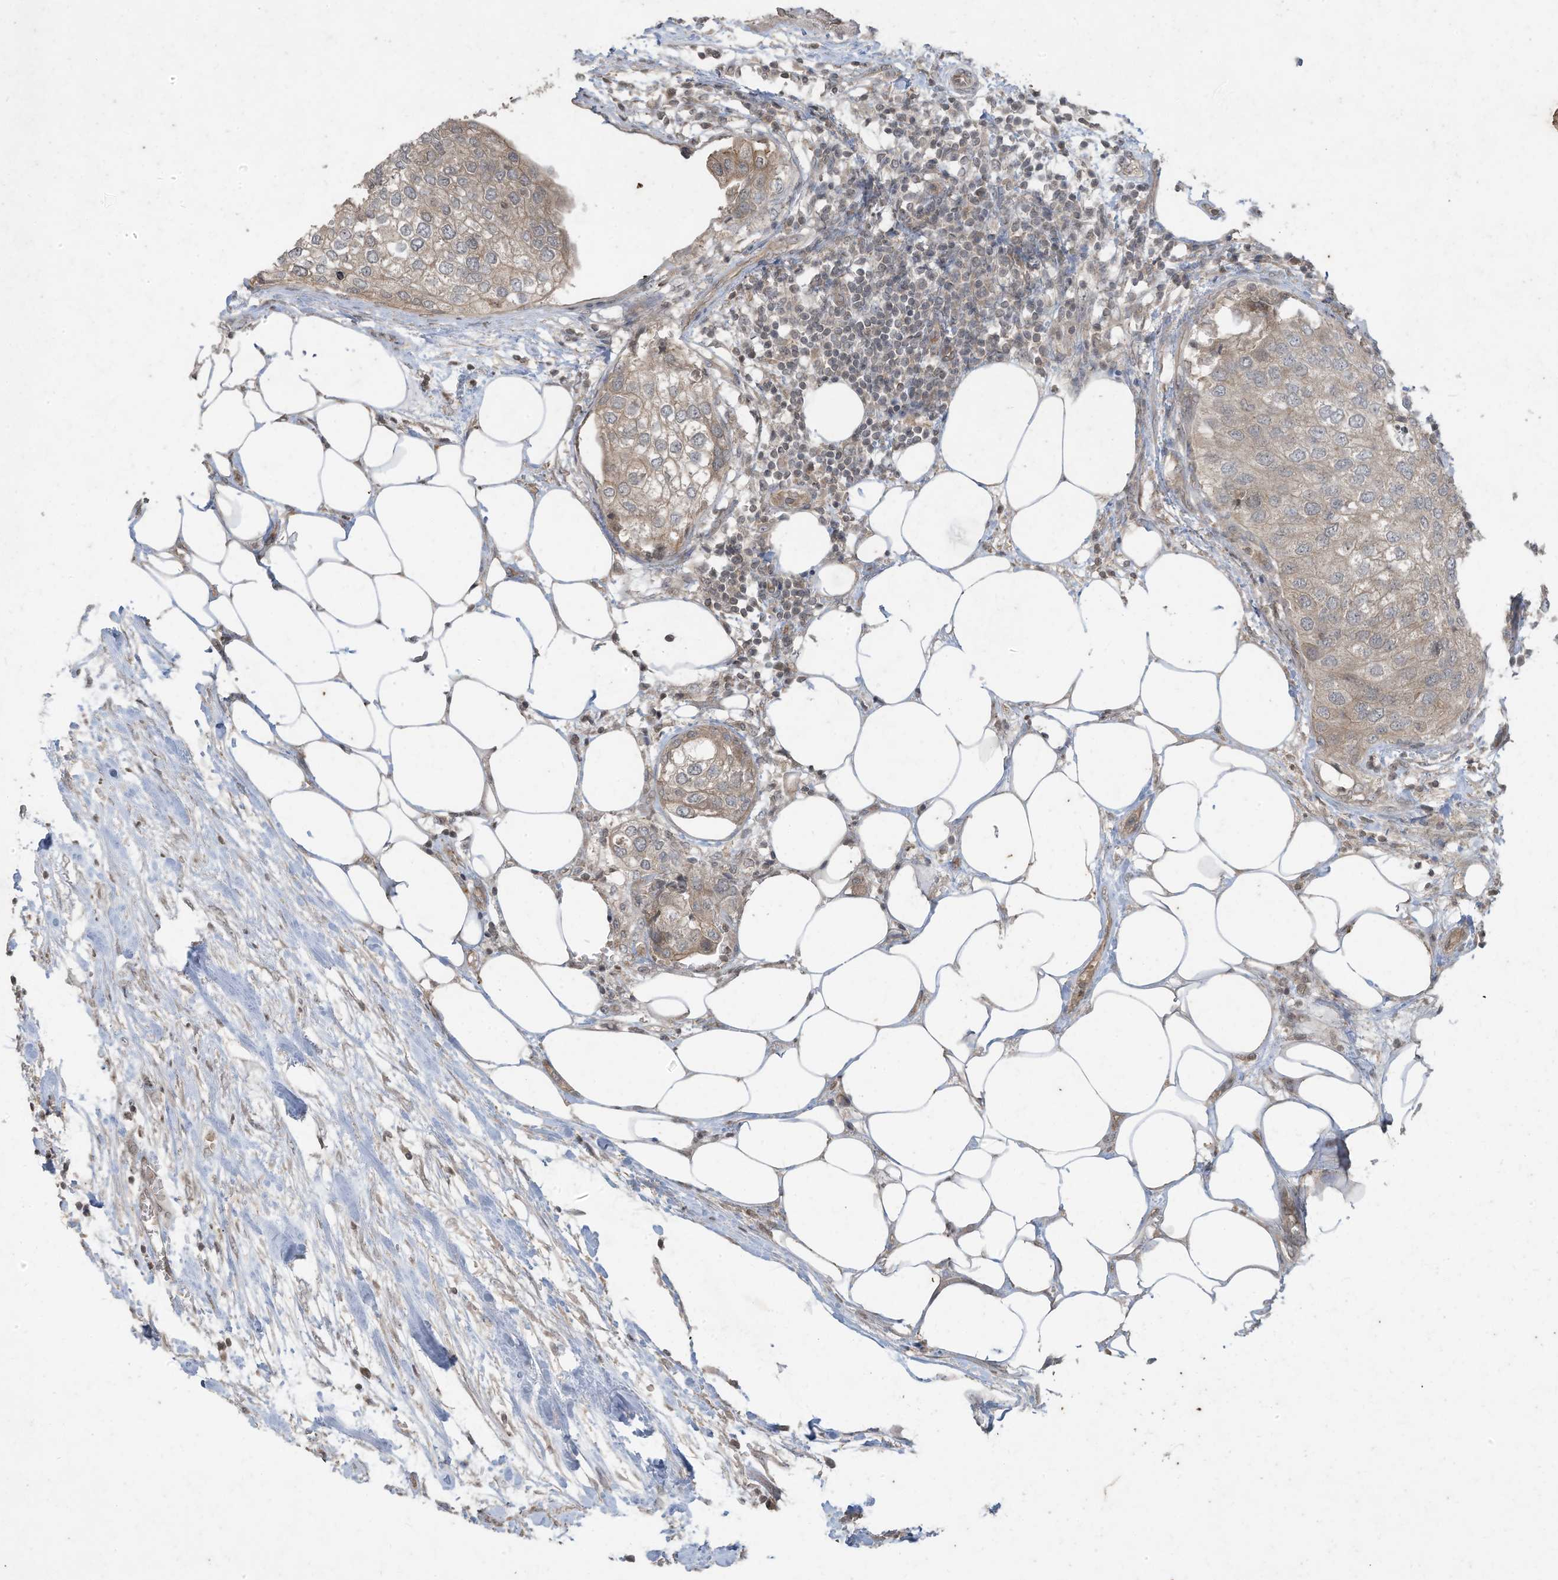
{"staining": {"intensity": "weak", "quantity": ">75%", "location": "cytoplasmic/membranous"}, "tissue": "urothelial cancer", "cell_type": "Tumor cells", "image_type": "cancer", "snomed": [{"axis": "morphology", "description": "Urothelial carcinoma, High grade"}, {"axis": "topography", "description": "Urinary bladder"}], "caption": "Immunohistochemistry (IHC) staining of urothelial carcinoma (high-grade), which exhibits low levels of weak cytoplasmic/membranous expression in about >75% of tumor cells indicating weak cytoplasmic/membranous protein staining. The staining was performed using DAB (brown) for protein detection and nuclei were counterstained in hematoxylin (blue).", "gene": "MATN2", "patient": {"sex": "male", "age": 64}}